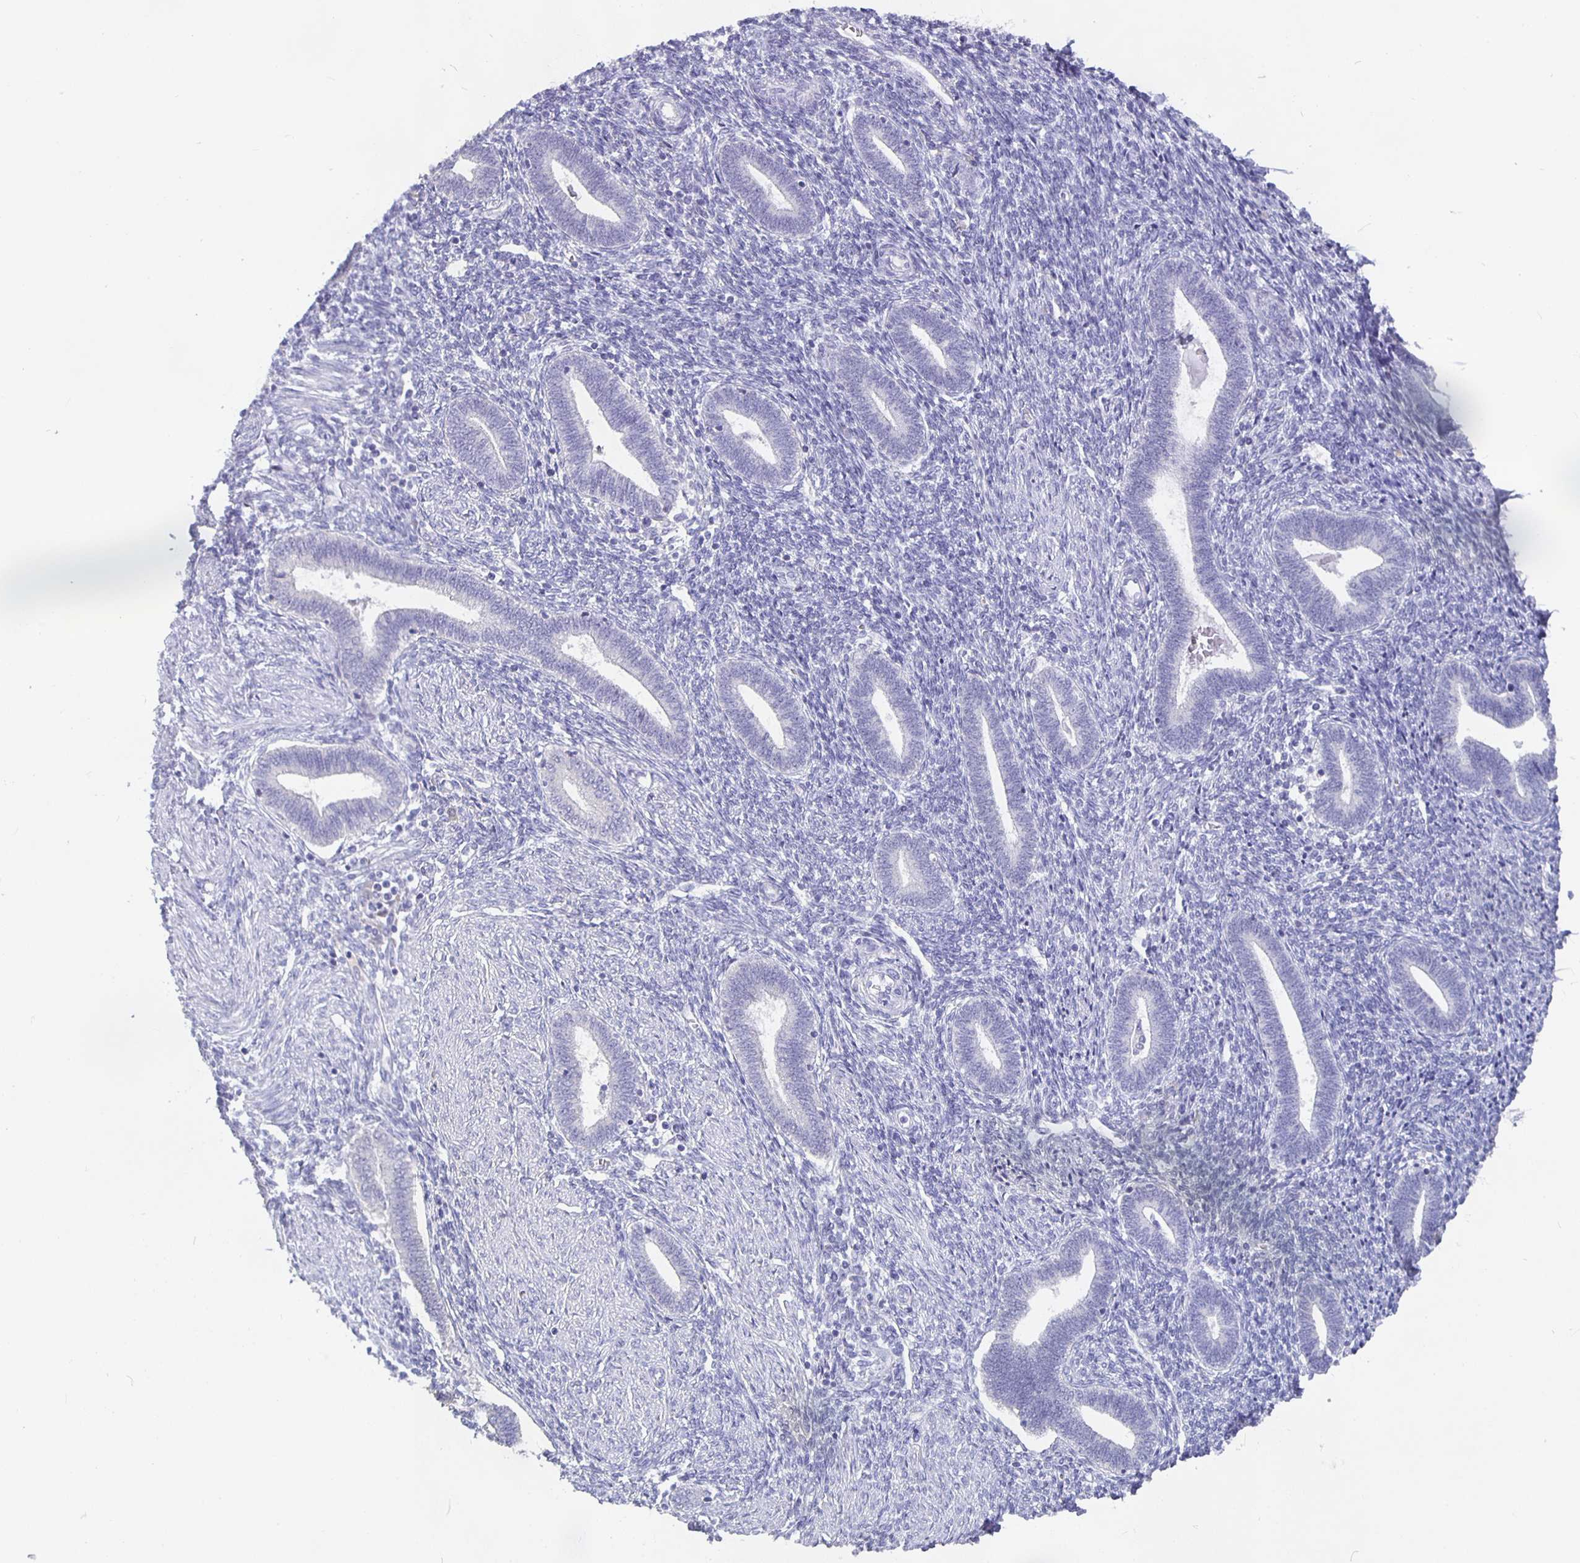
{"staining": {"intensity": "negative", "quantity": "none", "location": "none"}, "tissue": "endometrium", "cell_type": "Cells in endometrial stroma", "image_type": "normal", "snomed": [{"axis": "morphology", "description": "Normal tissue, NOS"}, {"axis": "topography", "description": "Endometrium"}], "caption": "Micrograph shows no protein positivity in cells in endometrial stroma of benign endometrium. (Brightfield microscopy of DAB immunohistochemistry (IHC) at high magnification).", "gene": "GPX4", "patient": {"sex": "female", "age": 42}}